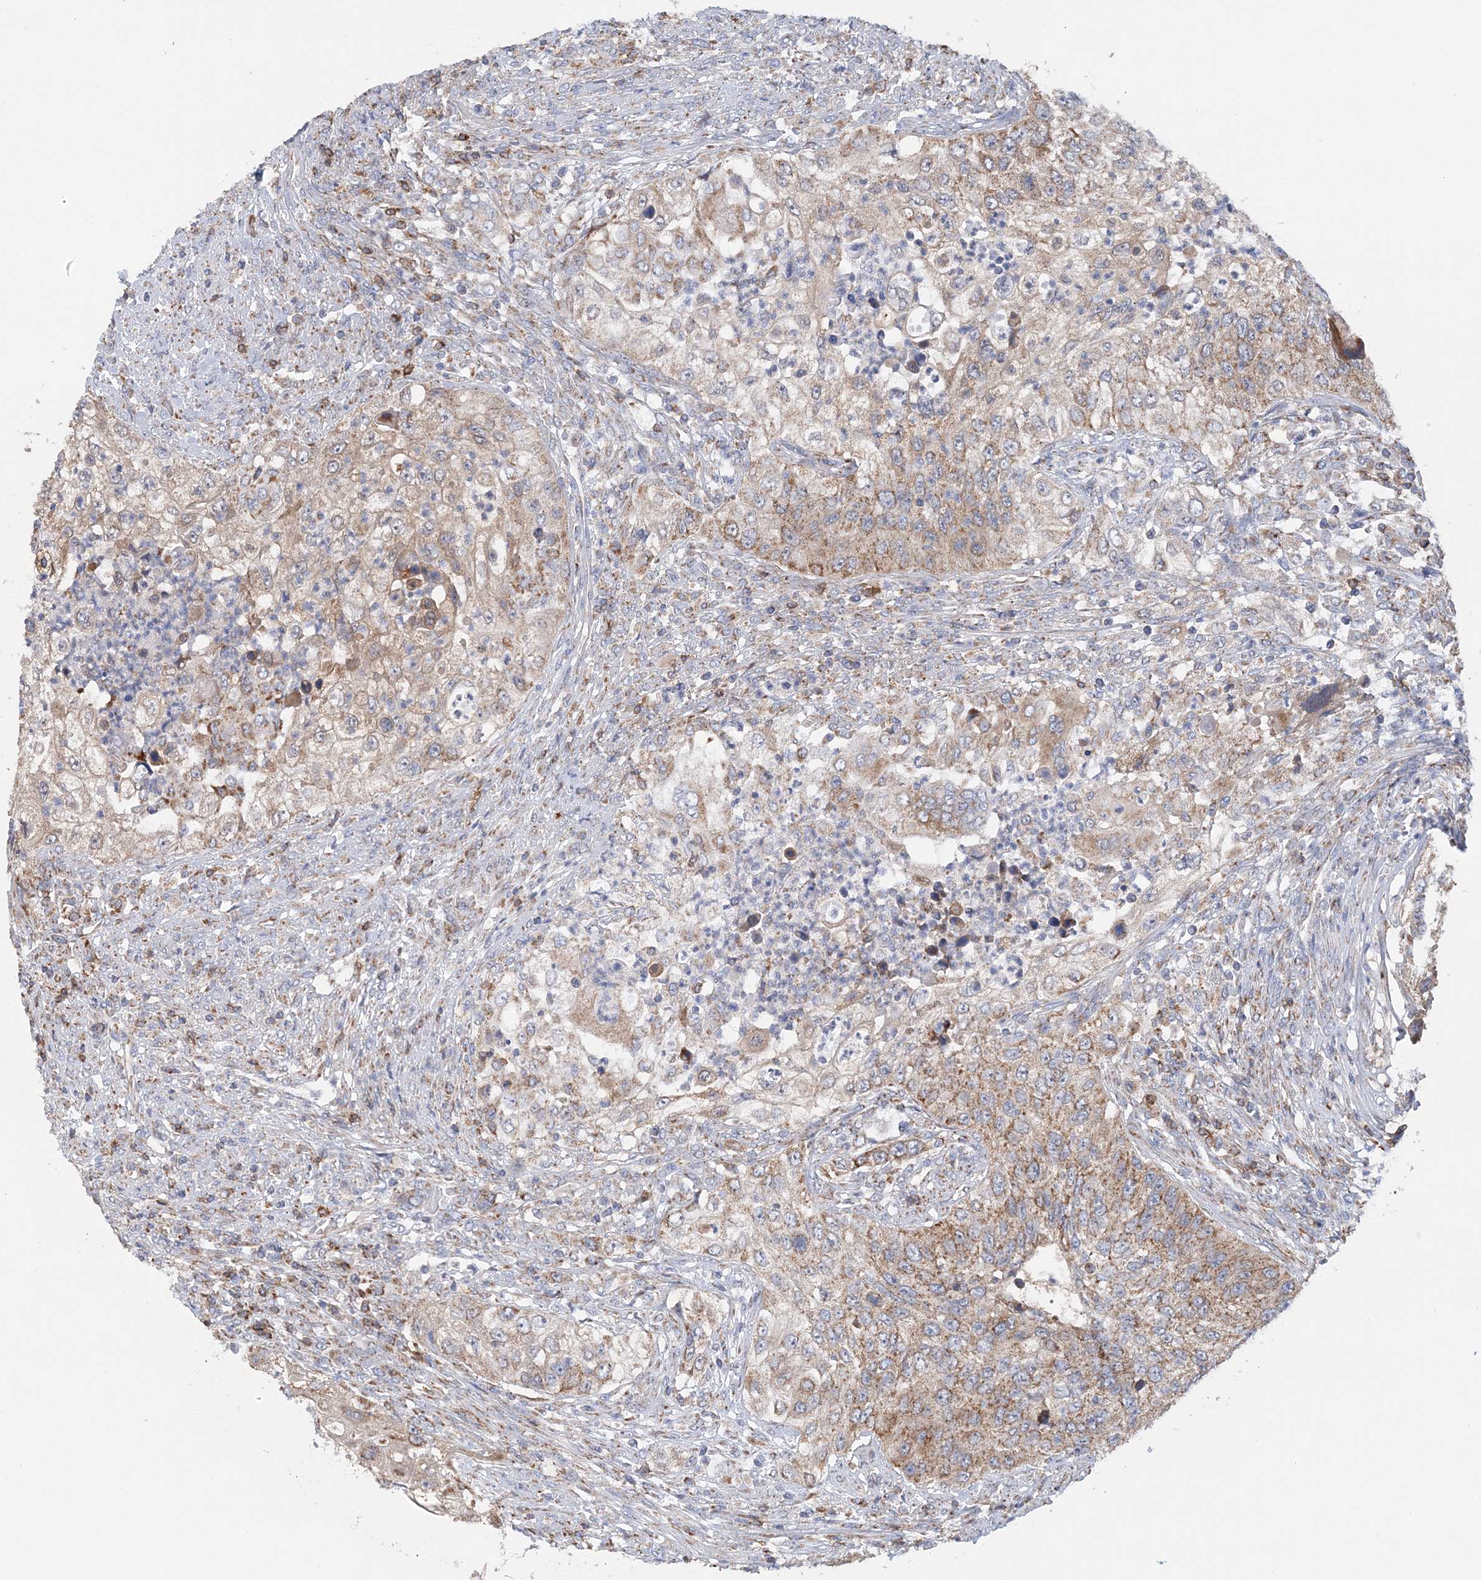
{"staining": {"intensity": "moderate", "quantity": ">75%", "location": "cytoplasmic/membranous"}, "tissue": "urothelial cancer", "cell_type": "Tumor cells", "image_type": "cancer", "snomed": [{"axis": "morphology", "description": "Urothelial carcinoma, High grade"}, {"axis": "topography", "description": "Urinary bladder"}], "caption": "Immunohistochemistry of human urothelial cancer shows medium levels of moderate cytoplasmic/membranous staining in approximately >75% of tumor cells.", "gene": "TTC32", "patient": {"sex": "female", "age": 60}}